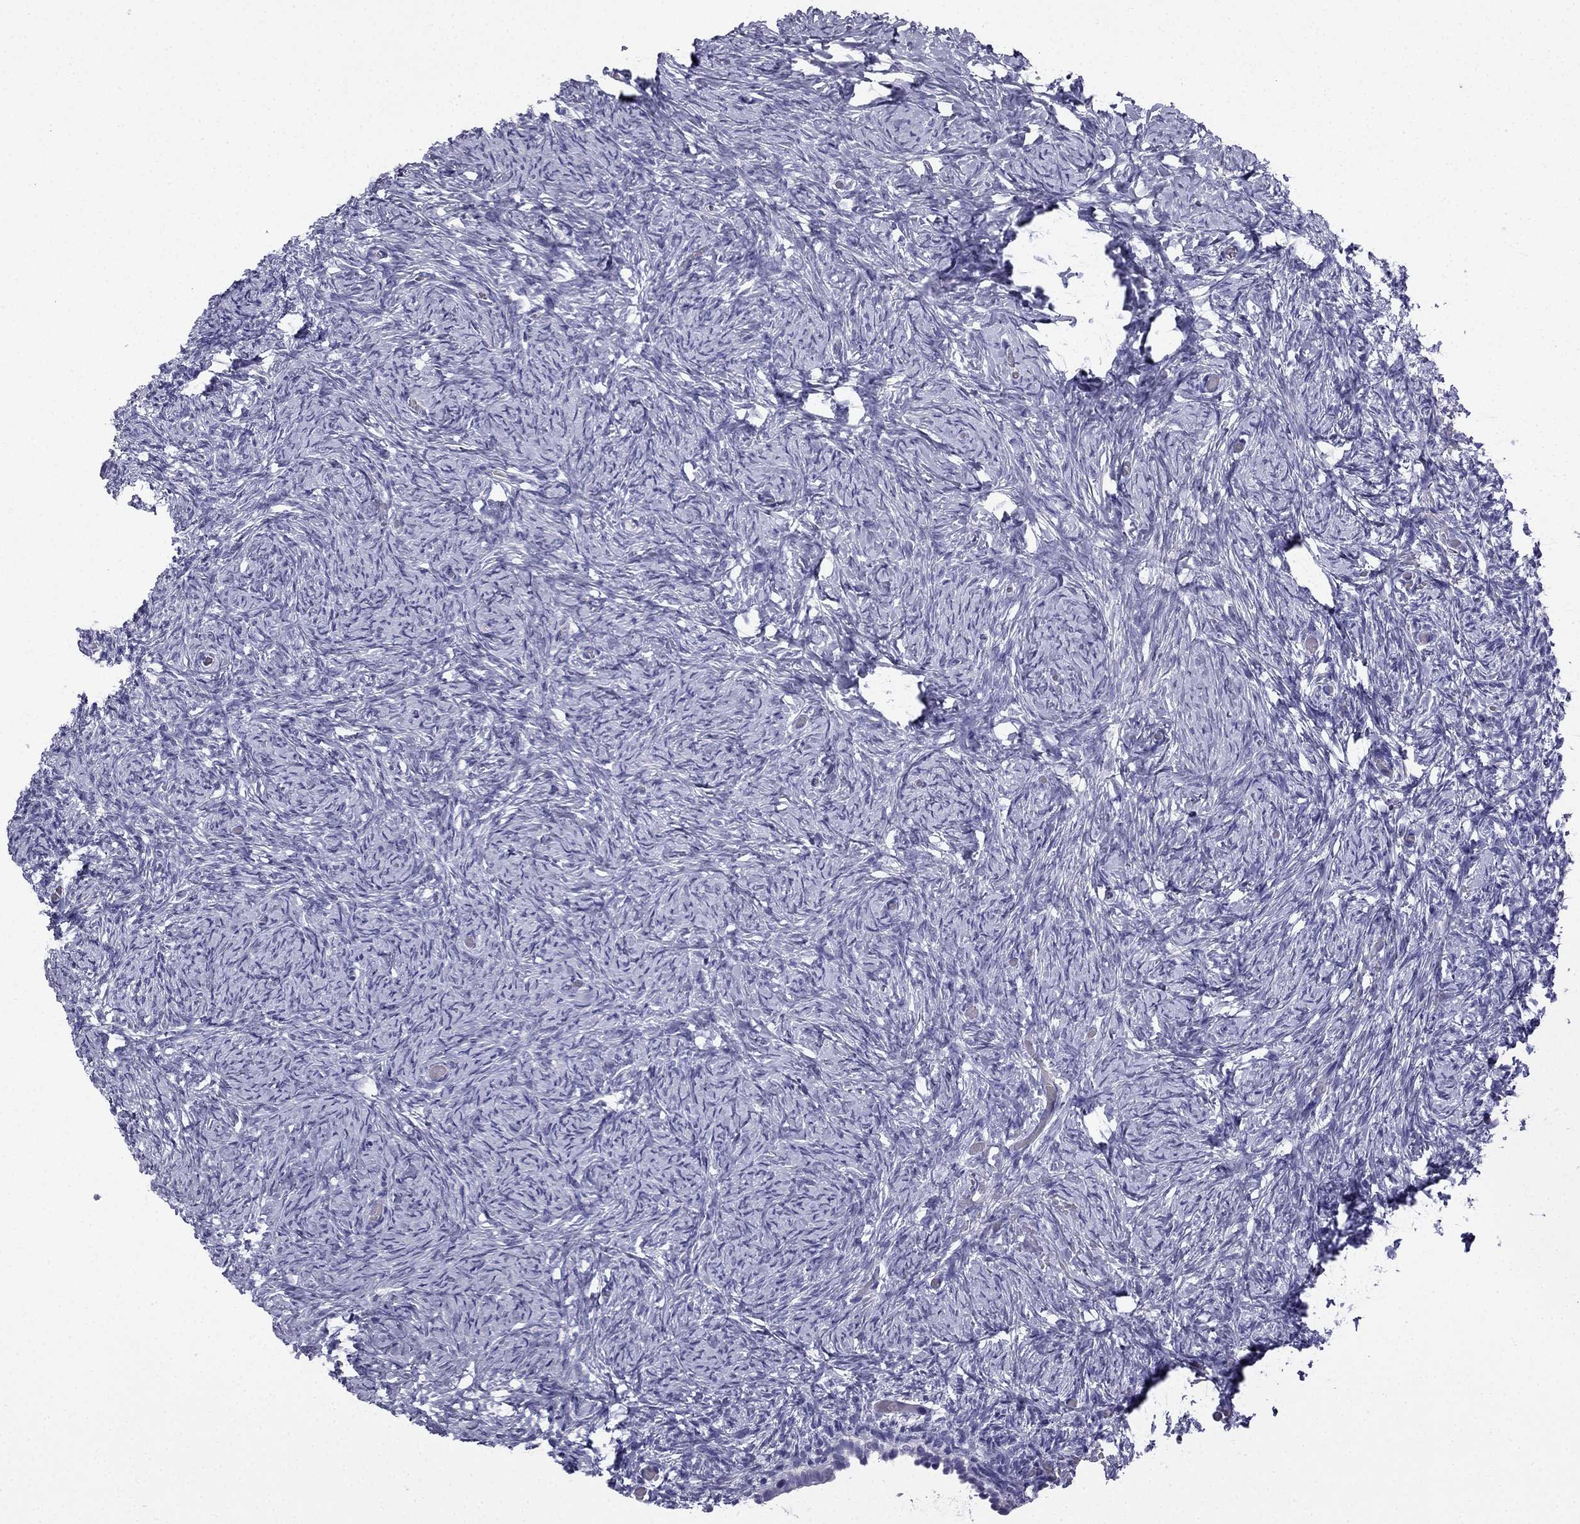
{"staining": {"intensity": "negative", "quantity": "none", "location": "none"}, "tissue": "ovary", "cell_type": "Follicle cells", "image_type": "normal", "snomed": [{"axis": "morphology", "description": "Normal tissue, NOS"}, {"axis": "topography", "description": "Ovary"}], "caption": "Ovary was stained to show a protein in brown. There is no significant positivity in follicle cells. Brightfield microscopy of immunohistochemistry stained with DAB (3,3'-diaminobenzidine) (brown) and hematoxylin (blue), captured at high magnification.", "gene": "NPTX1", "patient": {"sex": "female", "age": 39}}